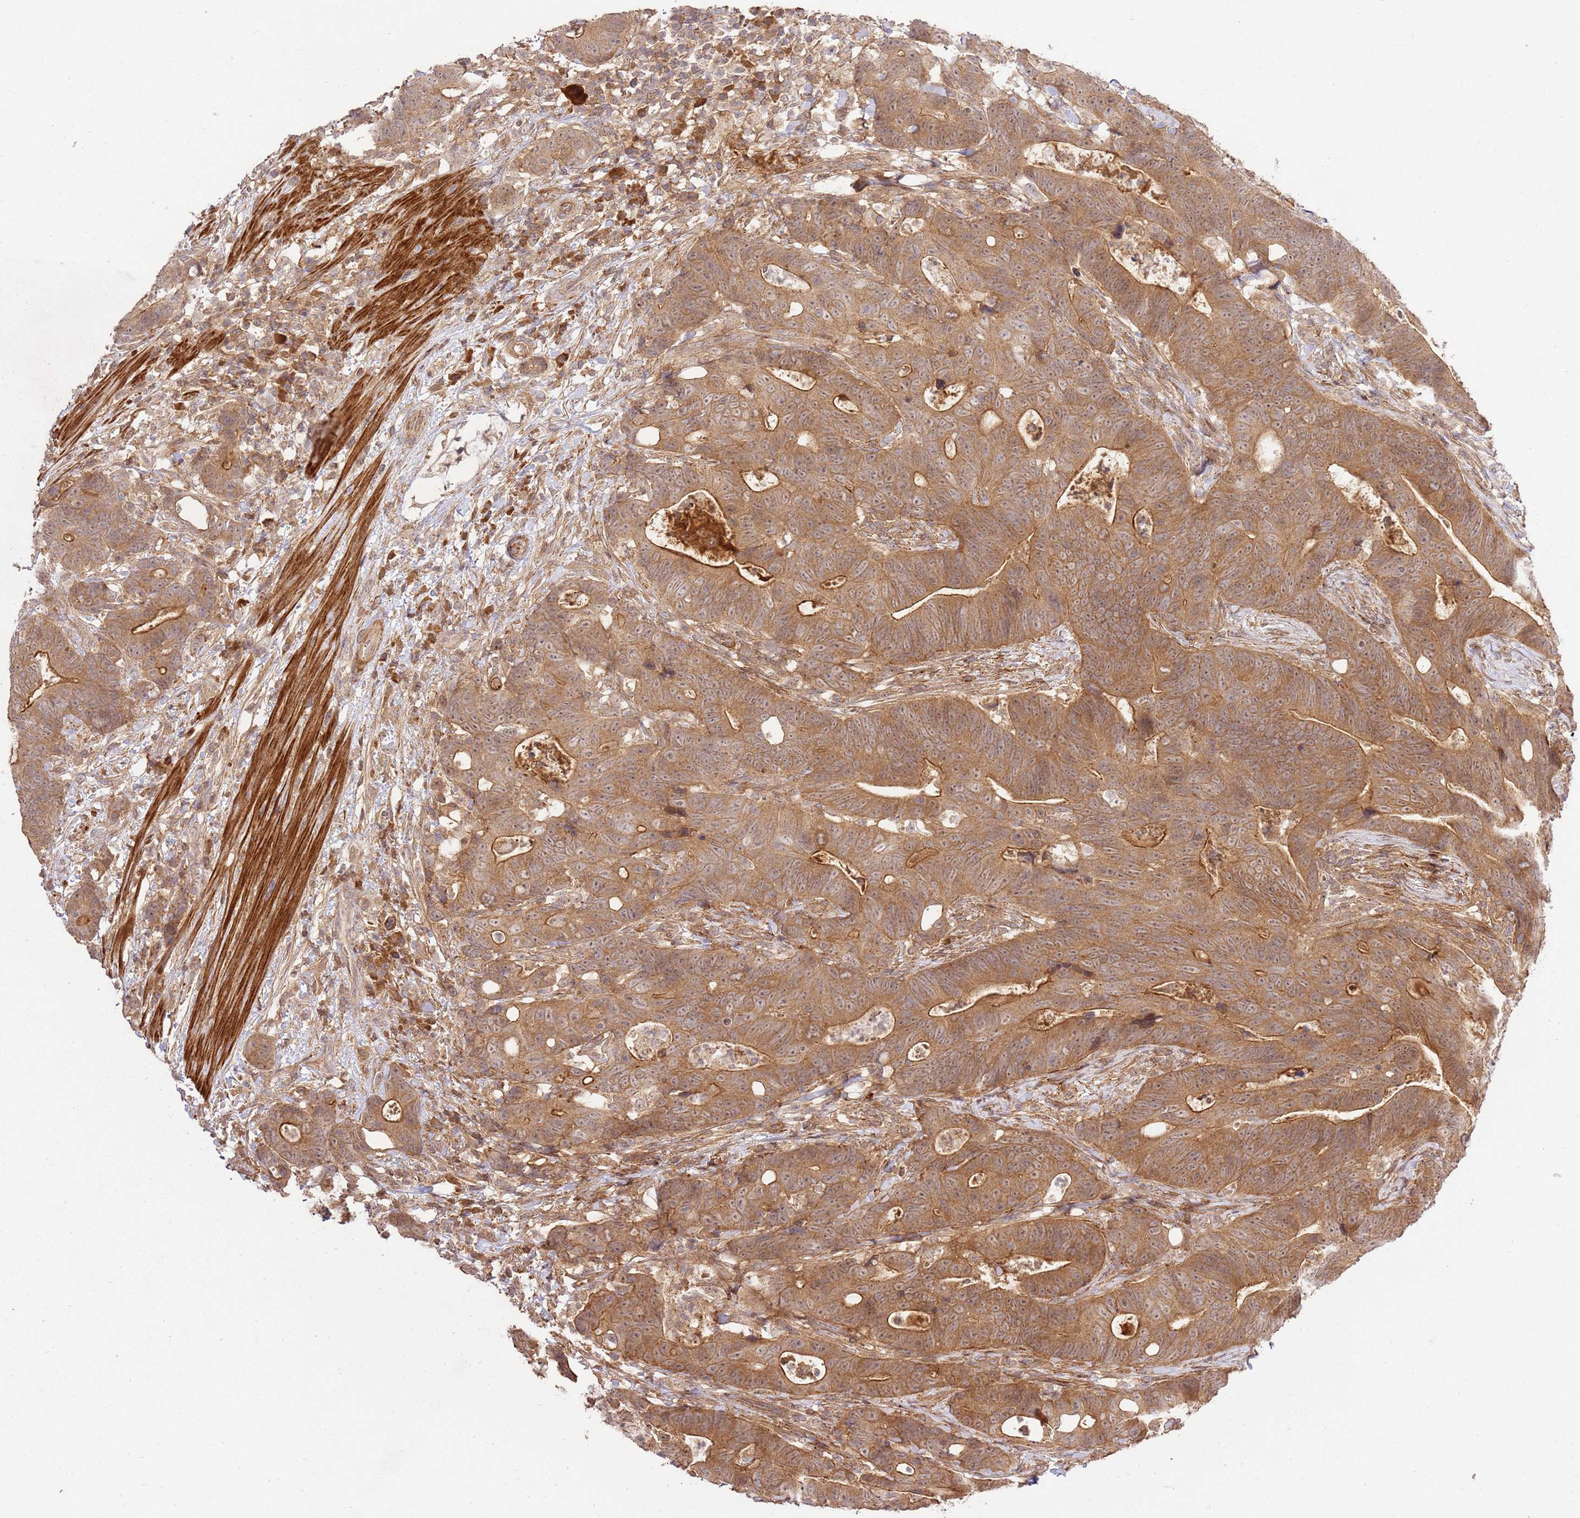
{"staining": {"intensity": "moderate", "quantity": ">75%", "location": "cytoplasmic/membranous"}, "tissue": "colorectal cancer", "cell_type": "Tumor cells", "image_type": "cancer", "snomed": [{"axis": "morphology", "description": "Adenocarcinoma, NOS"}, {"axis": "topography", "description": "Colon"}], "caption": "Immunohistochemical staining of human colorectal adenocarcinoma displays moderate cytoplasmic/membranous protein expression in approximately >75% of tumor cells.", "gene": "GAREM1", "patient": {"sex": "female", "age": 82}}